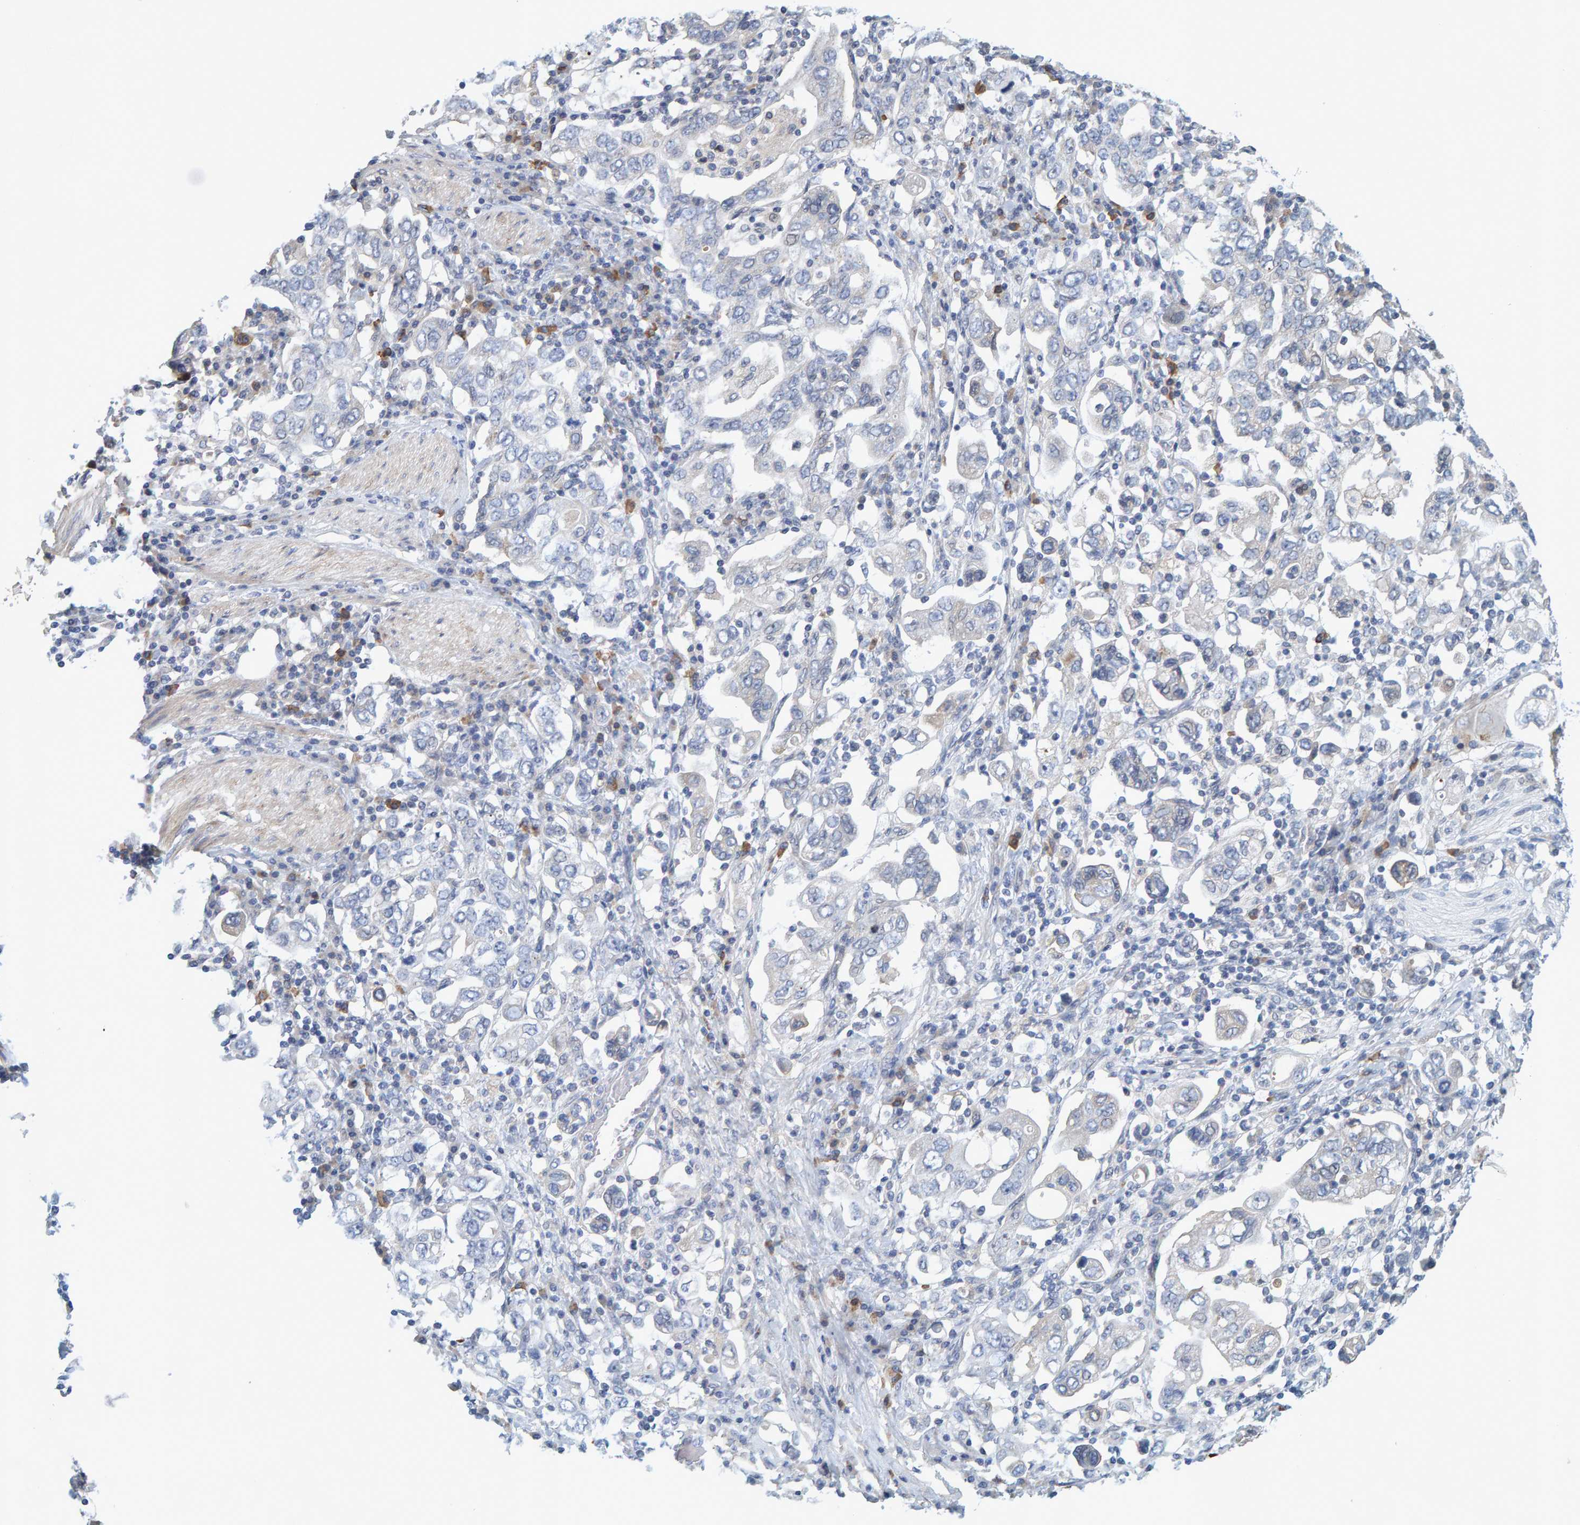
{"staining": {"intensity": "negative", "quantity": "none", "location": "none"}, "tissue": "stomach cancer", "cell_type": "Tumor cells", "image_type": "cancer", "snomed": [{"axis": "morphology", "description": "Adenocarcinoma, NOS"}, {"axis": "topography", "description": "Stomach, upper"}], "caption": "Tumor cells show no significant staining in stomach cancer. The staining is performed using DAB (3,3'-diaminobenzidine) brown chromogen with nuclei counter-stained in using hematoxylin.", "gene": "ZNF77", "patient": {"sex": "male", "age": 62}}